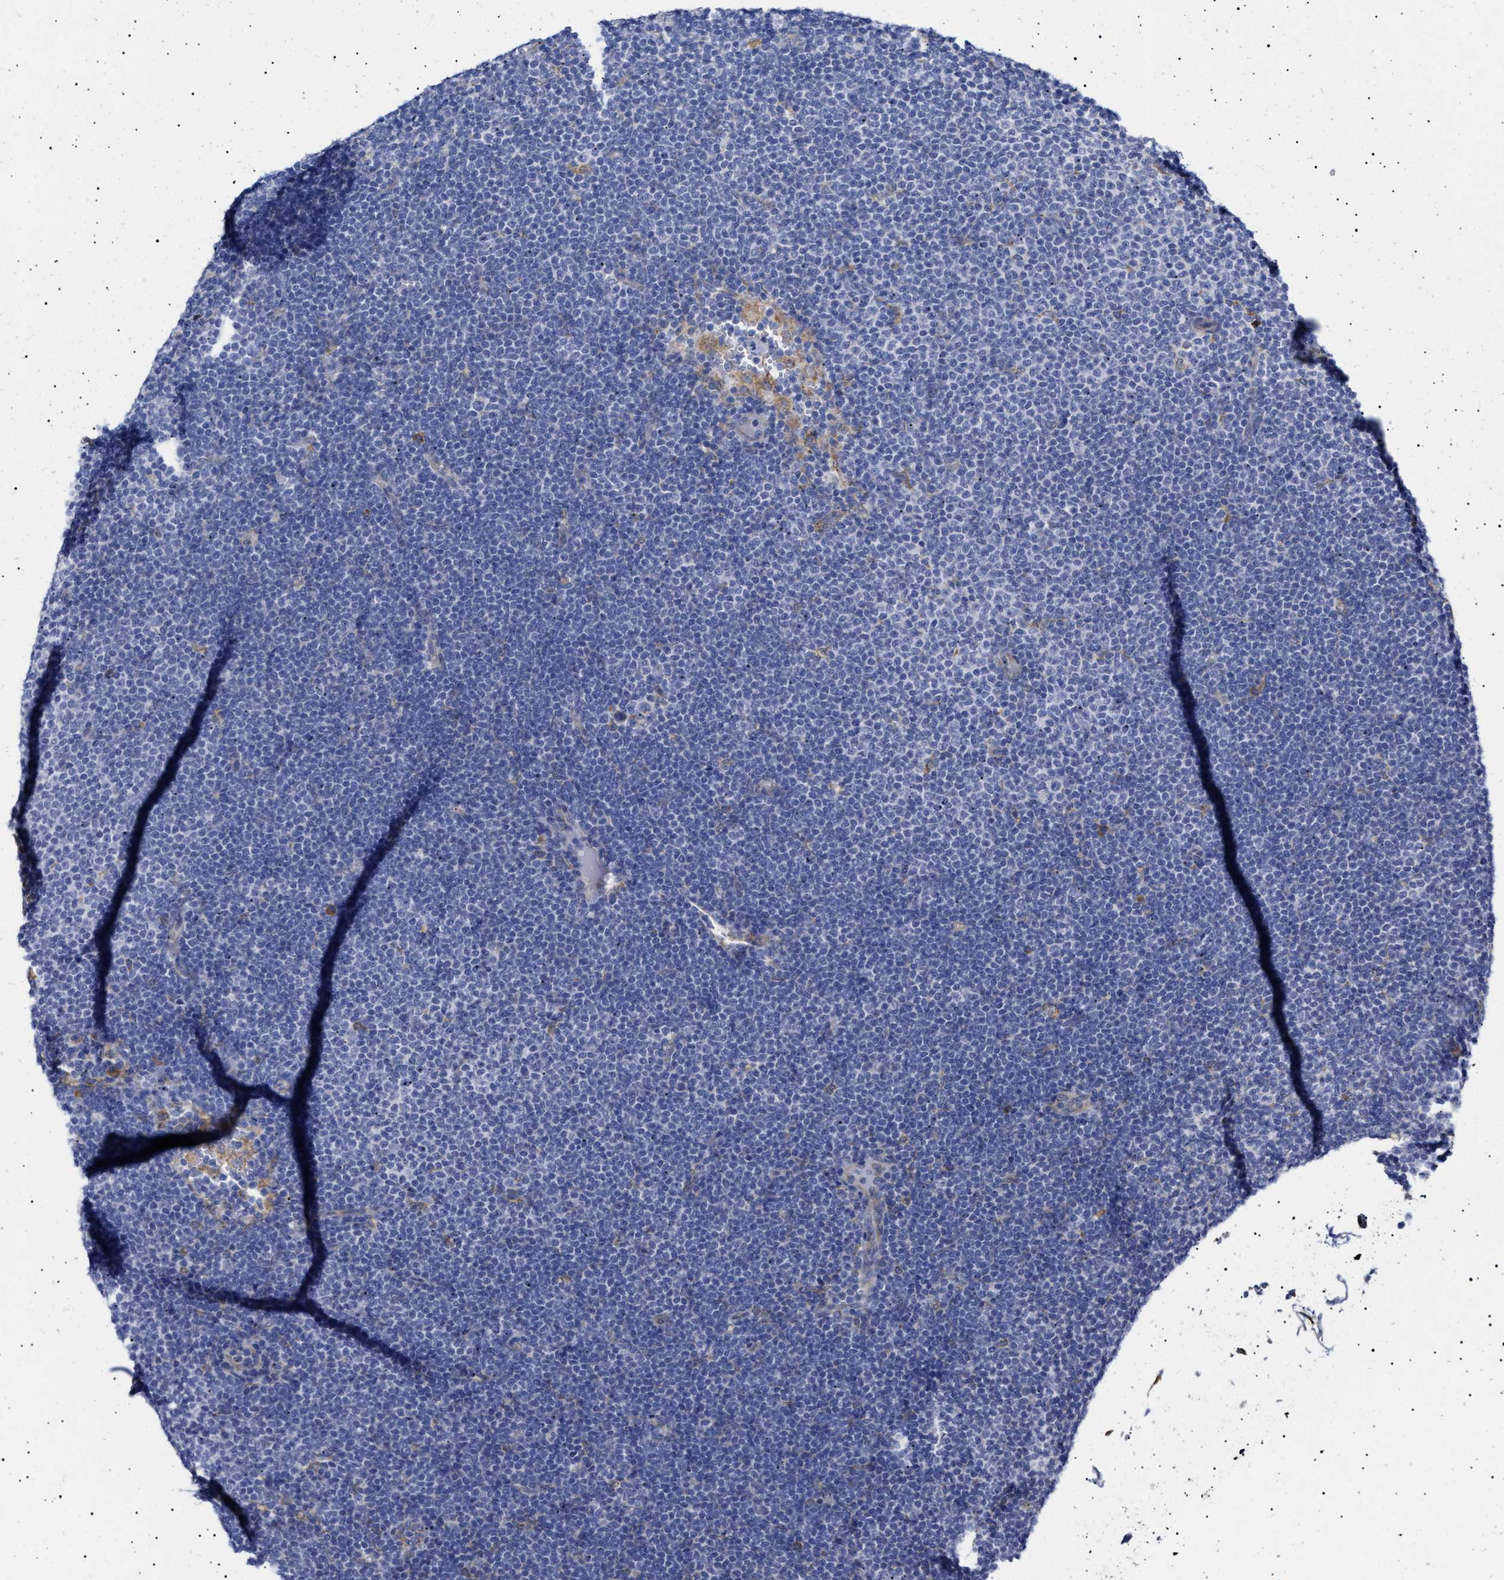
{"staining": {"intensity": "negative", "quantity": "none", "location": "none"}, "tissue": "lymphoma", "cell_type": "Tumor cells", "image_type": "cancer", "snomed": [{"axis": "morphology", "description": "Malignant lymphoma, non-Hodgkin's type, Low grade"}, {"axis": "topography", "description": "Lymph node"}], "caption": "Micrograph shows no significant protein staining in tumor cells of lymphoma.", "gene": "ERCC6L2", "patient": {"sex": "female", "age": 53}}